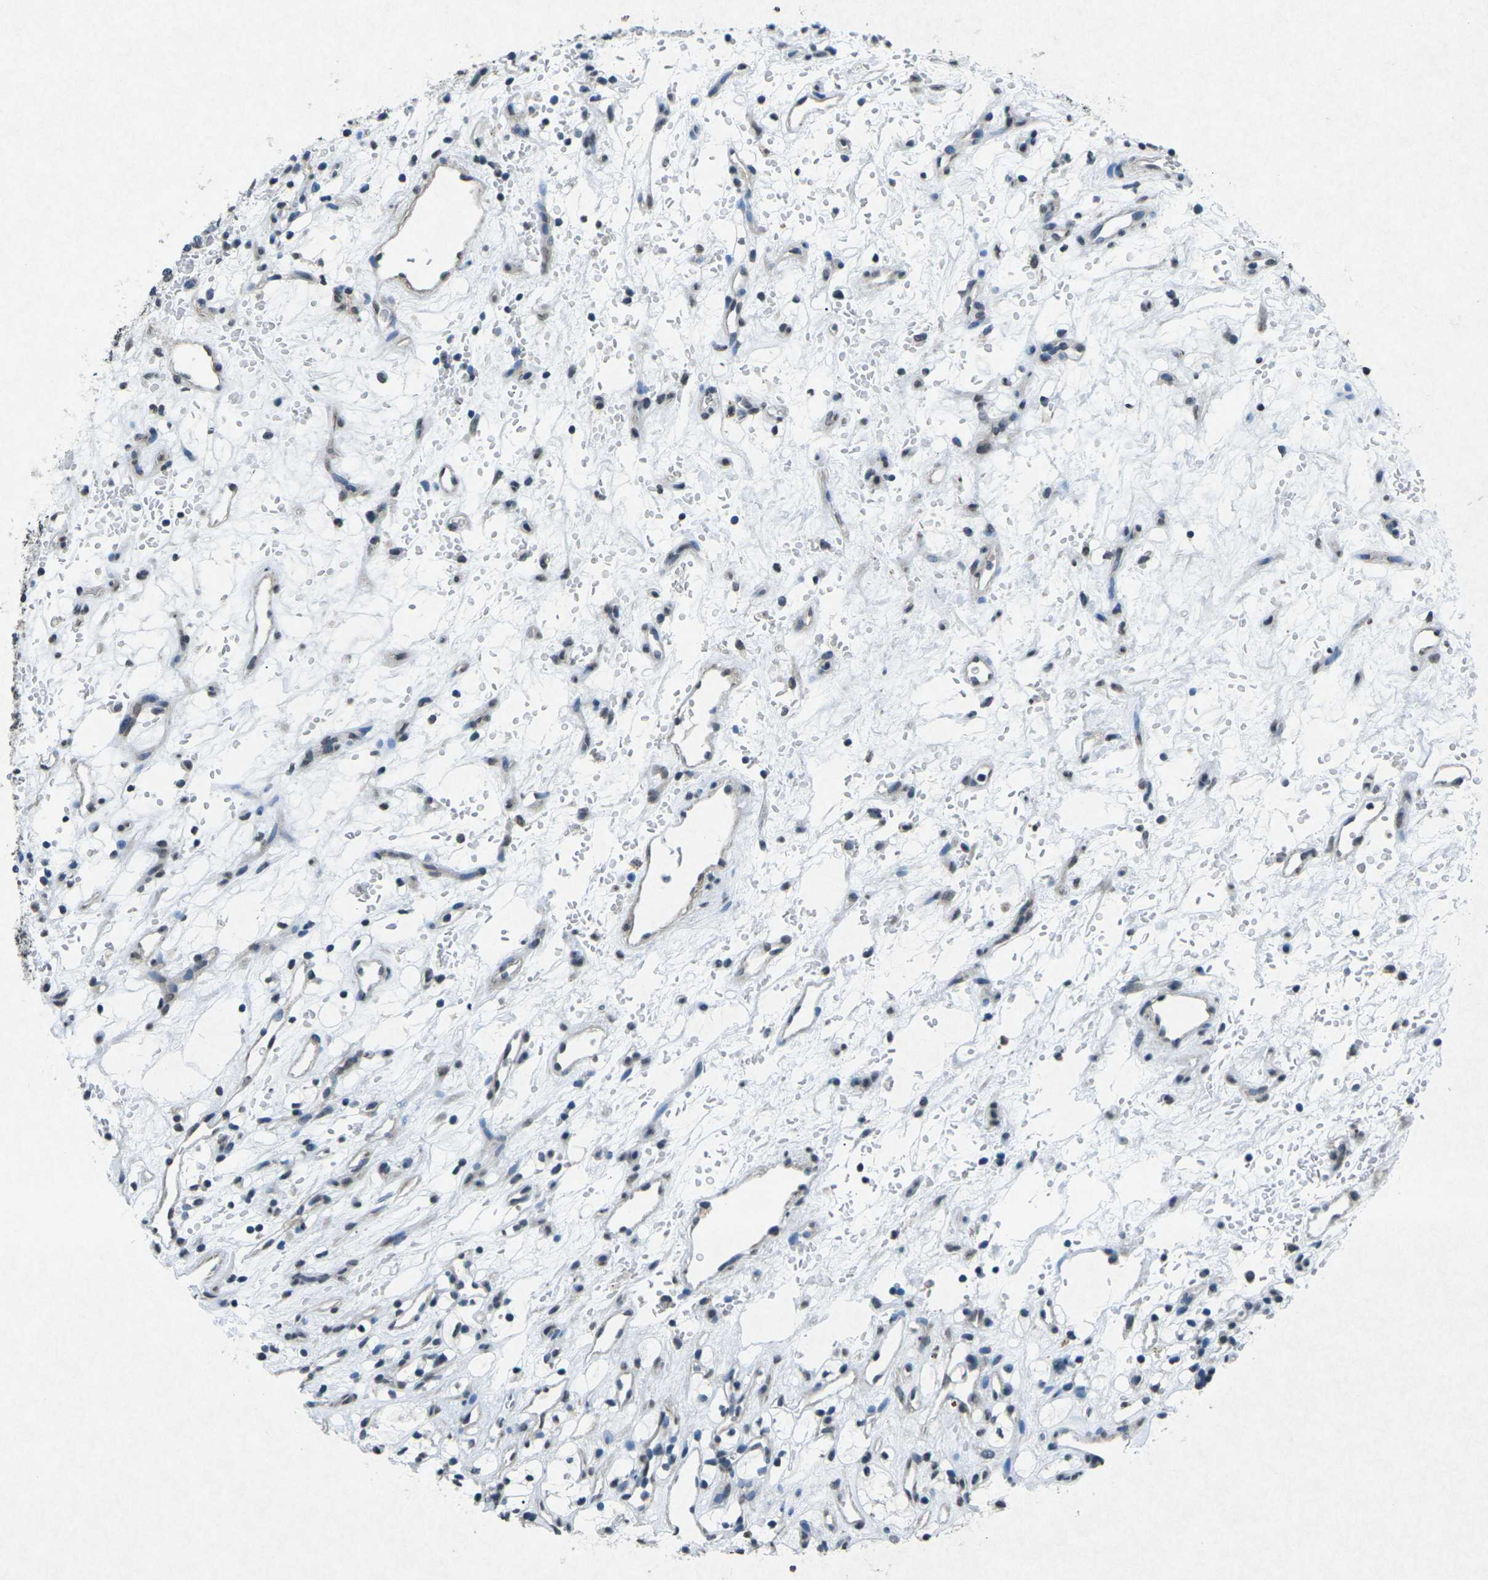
{"staining": {"intensity": "negative", "quantity": "none", "location": "none"}, "tissue": "renal cancer", "cell_type": "Tumor cells", "image_type": "cancer", "snomed": [{"axis": "morphology", "description": "Adenocarcinoma, NOS"}, {"axis": "topography", "description": "Kidney"}], "caption": "The IHC photomicrograph has no significant expression in tumor cells of renal cancer tissue. (DAB (3,3'-diaminobenzidine) immunohistochemistry (IHC) visualized using brightfield microscopy, high magnification).", "gene": "TFR2", "patient": {"sex": "female", "age": 60}}